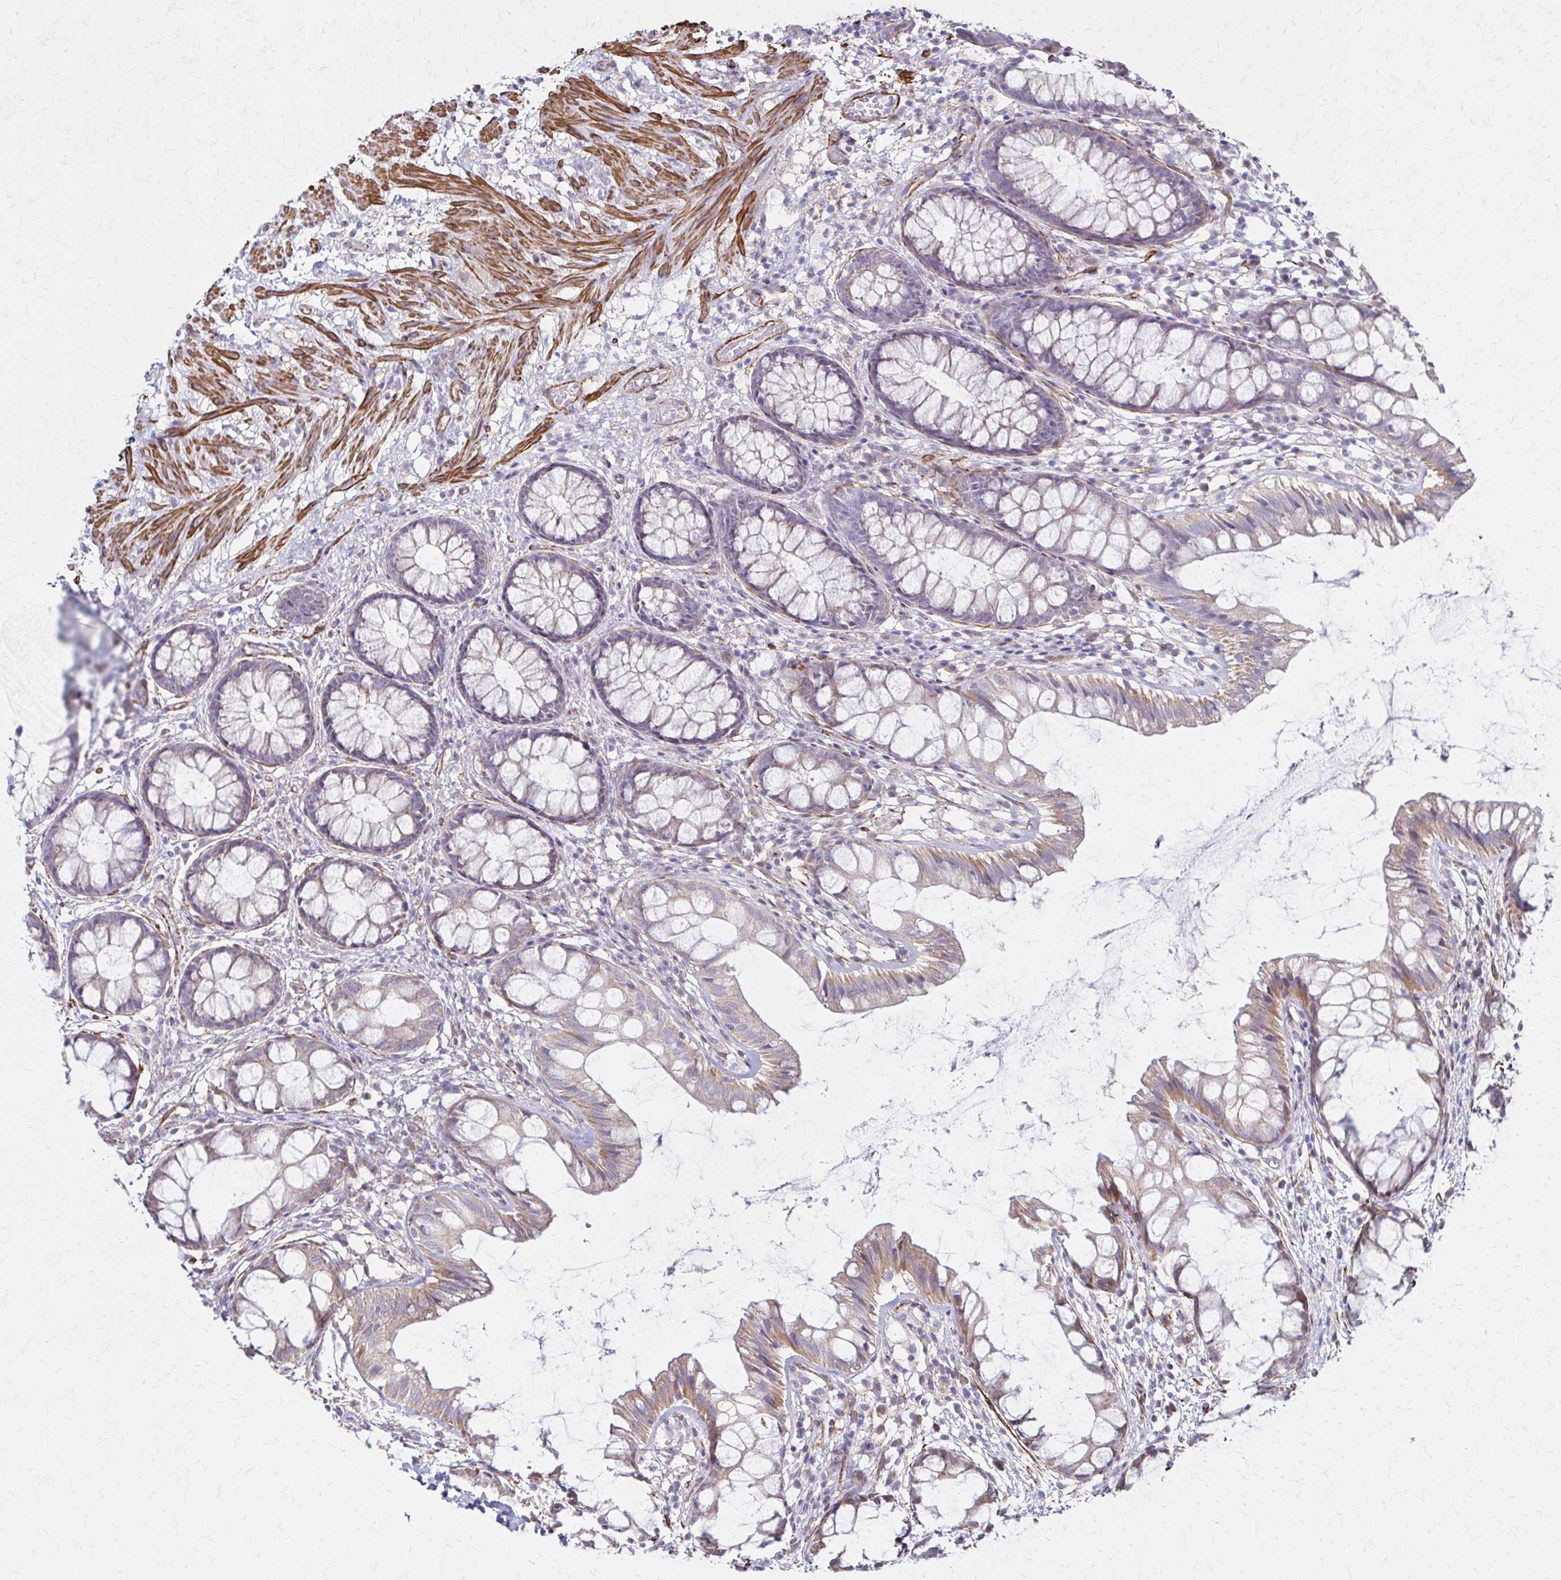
{"staining": {"intensity": "weak", "quantity": "25%-75%", "location": "cytoplasmic/membranous"}, "tissue": "rectum", "cell_type": "Glandular cells", "image_type": "normal", "snomed": [{"axis": "morphology", "description": "Normal tissue, NOS"}, {"axis": "topography", "description": "Rectum"}], "caption": "Immunohistochemistry (DAB (3,3'-diaminobenzidine)) staining of benign human rectum reveals weak cytoplasmic/membranous protein positivity in about 25%-75% of glandular cells. Nuclei are stained in blue.", "gene": "TIMMDC1", "patient": {"sex": "female", "age": 62}}